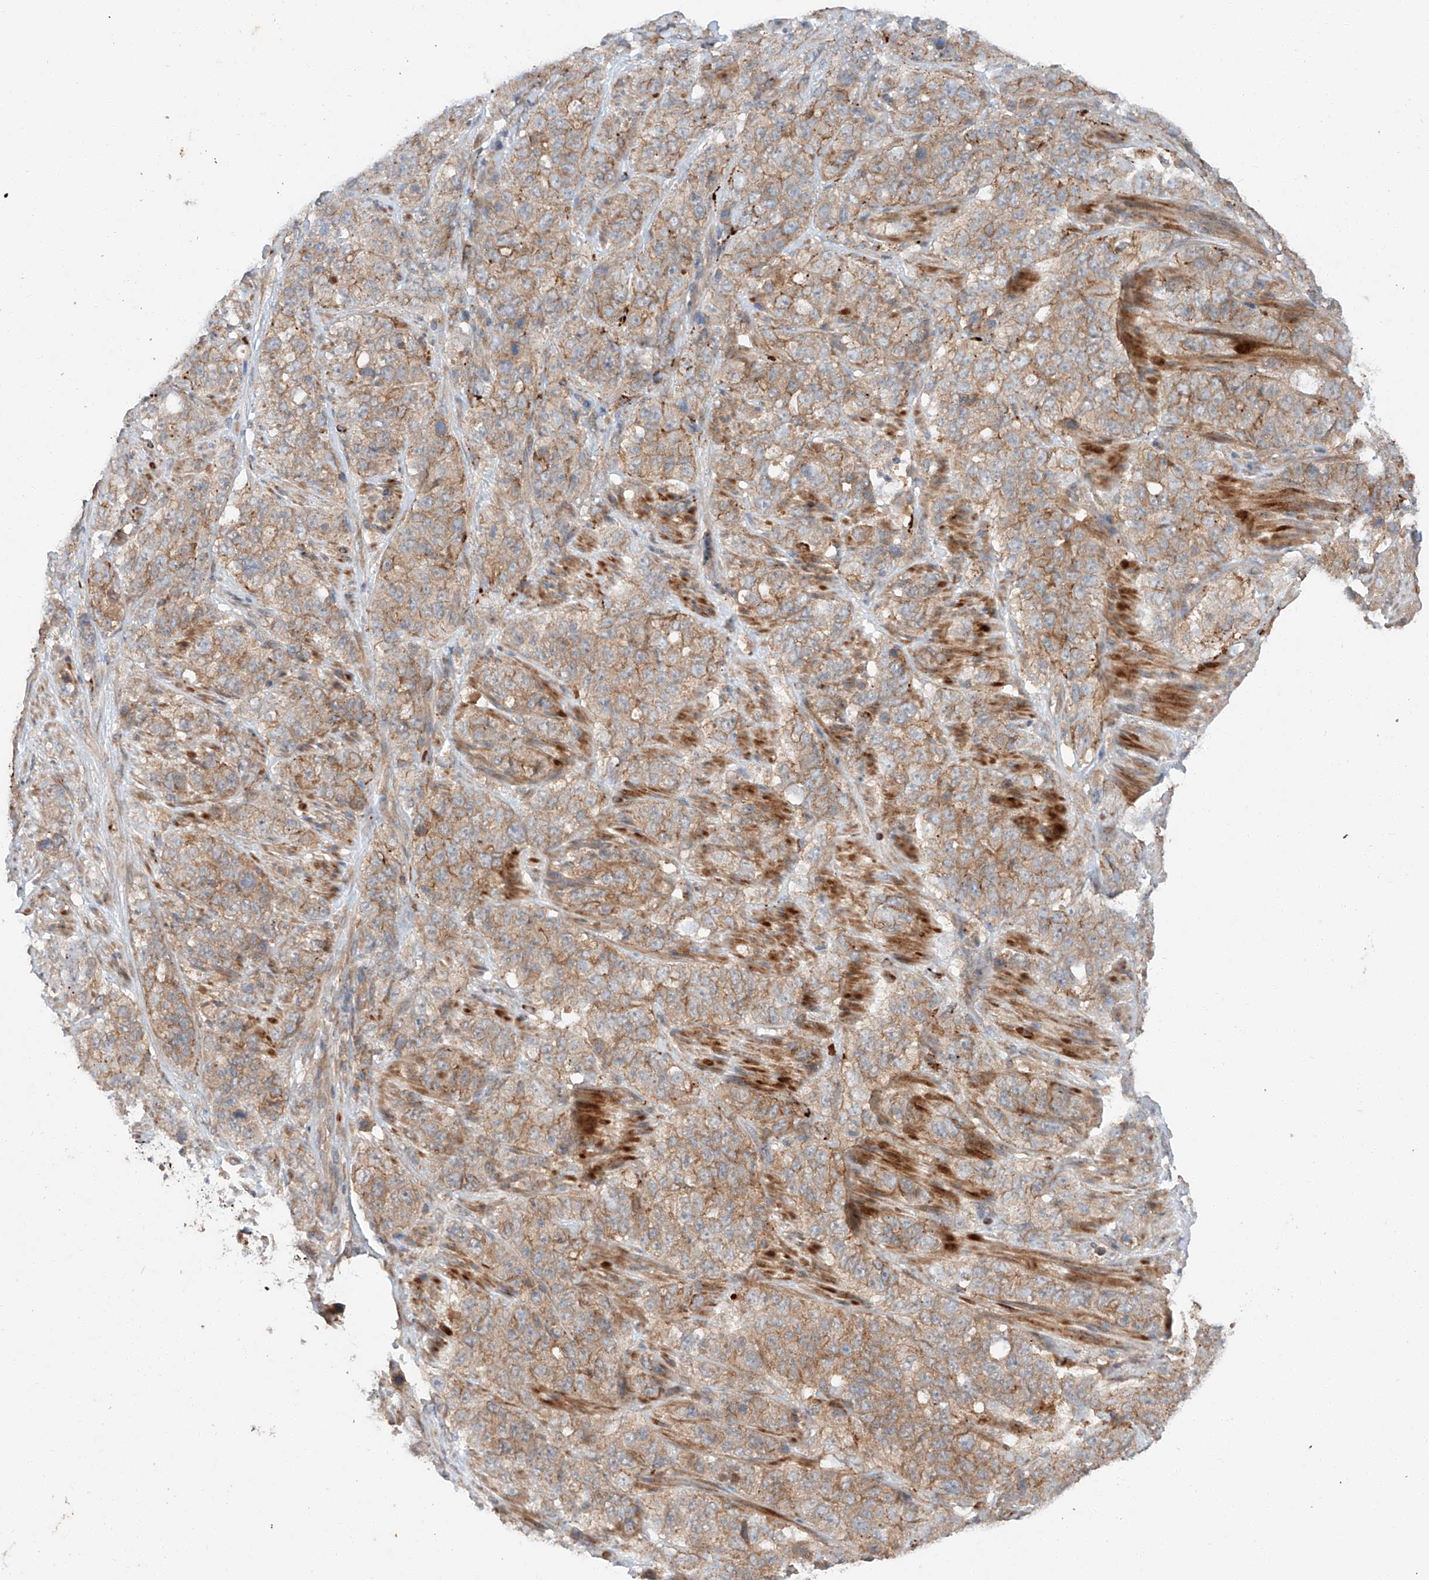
{"staining": {"intensity": "moderate", "quantity": ">75%", "location": "cytoplasmic/membranous"}, "tissue": "stomach cancer", "cell_type": "Tumor cells", "image_type": "cancer", "snomed": [{"axis": "morphology", "description": "Adenocarcinoma, NOS"}, {"axis": "topography", "description": "Stomach"}], "caption": "Stomach adenocarcinoma was stained to show a protein in brown. There is medium levels of moderate cytoplasmic/membranous staining in approximately >75% of tumor cells. The staining was performed using DAB (3,3'-diaminobenzidine) to visualize the protein expression in brown, while the nuclei were stained in blue with hematoxylin (Magnification: 20x).", "gene": "XPNPEP1", "patient": {"sex": "male", "age": 48}}